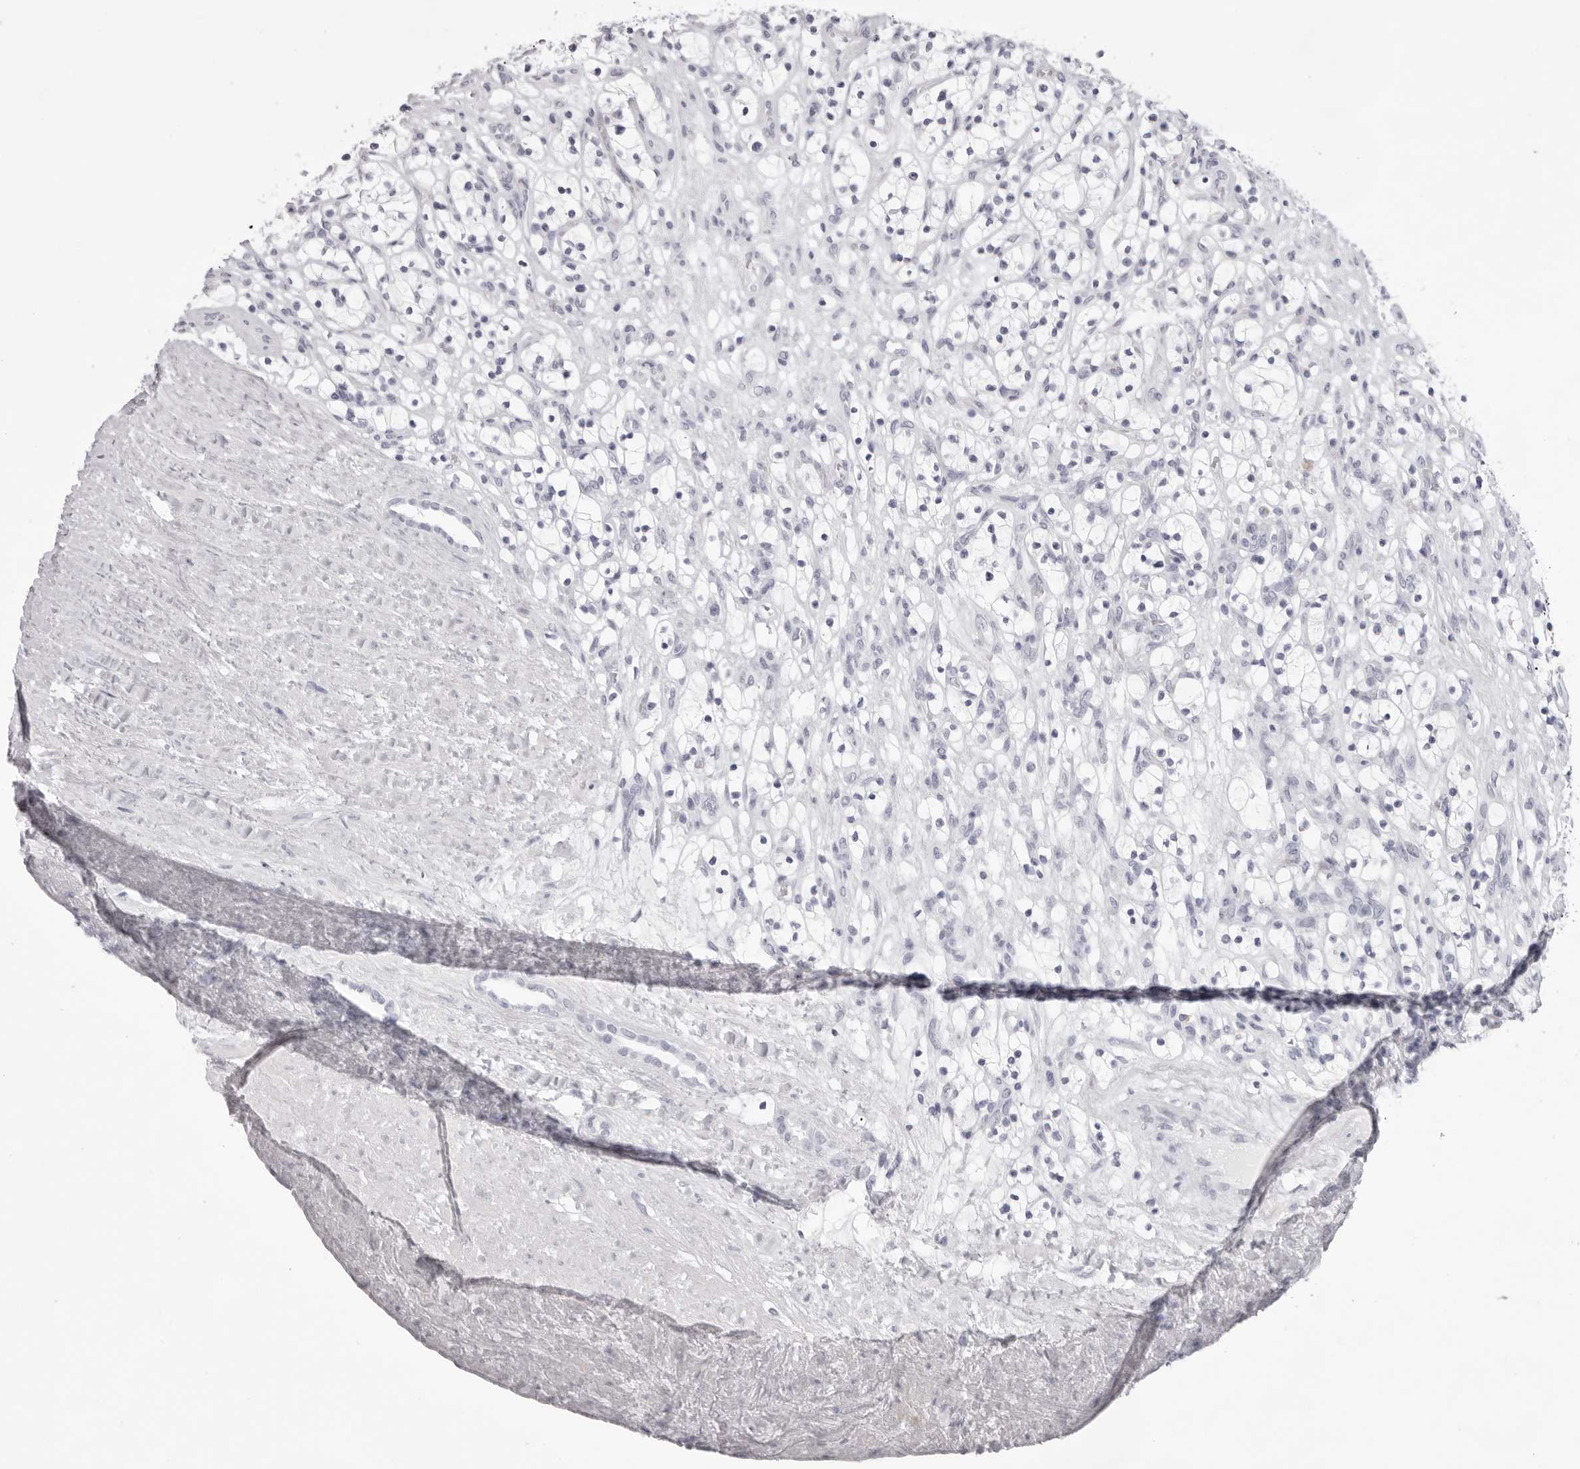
{"staining": {"intensity": "negative", "quantity": "none", "location": "none"}, "tissue": "renal cancer", "cell_type": "Tumor cells", "image_type": "cancer", "snomed": [{"axis": "morphology", "description": "Adenocarcinoma, NOS"}, {"axis": "topography", "description": "Kidney"}], "caption": "Human adenocarcinoma (renal) stained for a protein using immunohistochemistry (IHC) displays no positivity in tumor cells.", "gene": "SPTA1", "patient": {"sex": "female", "age": 57}}